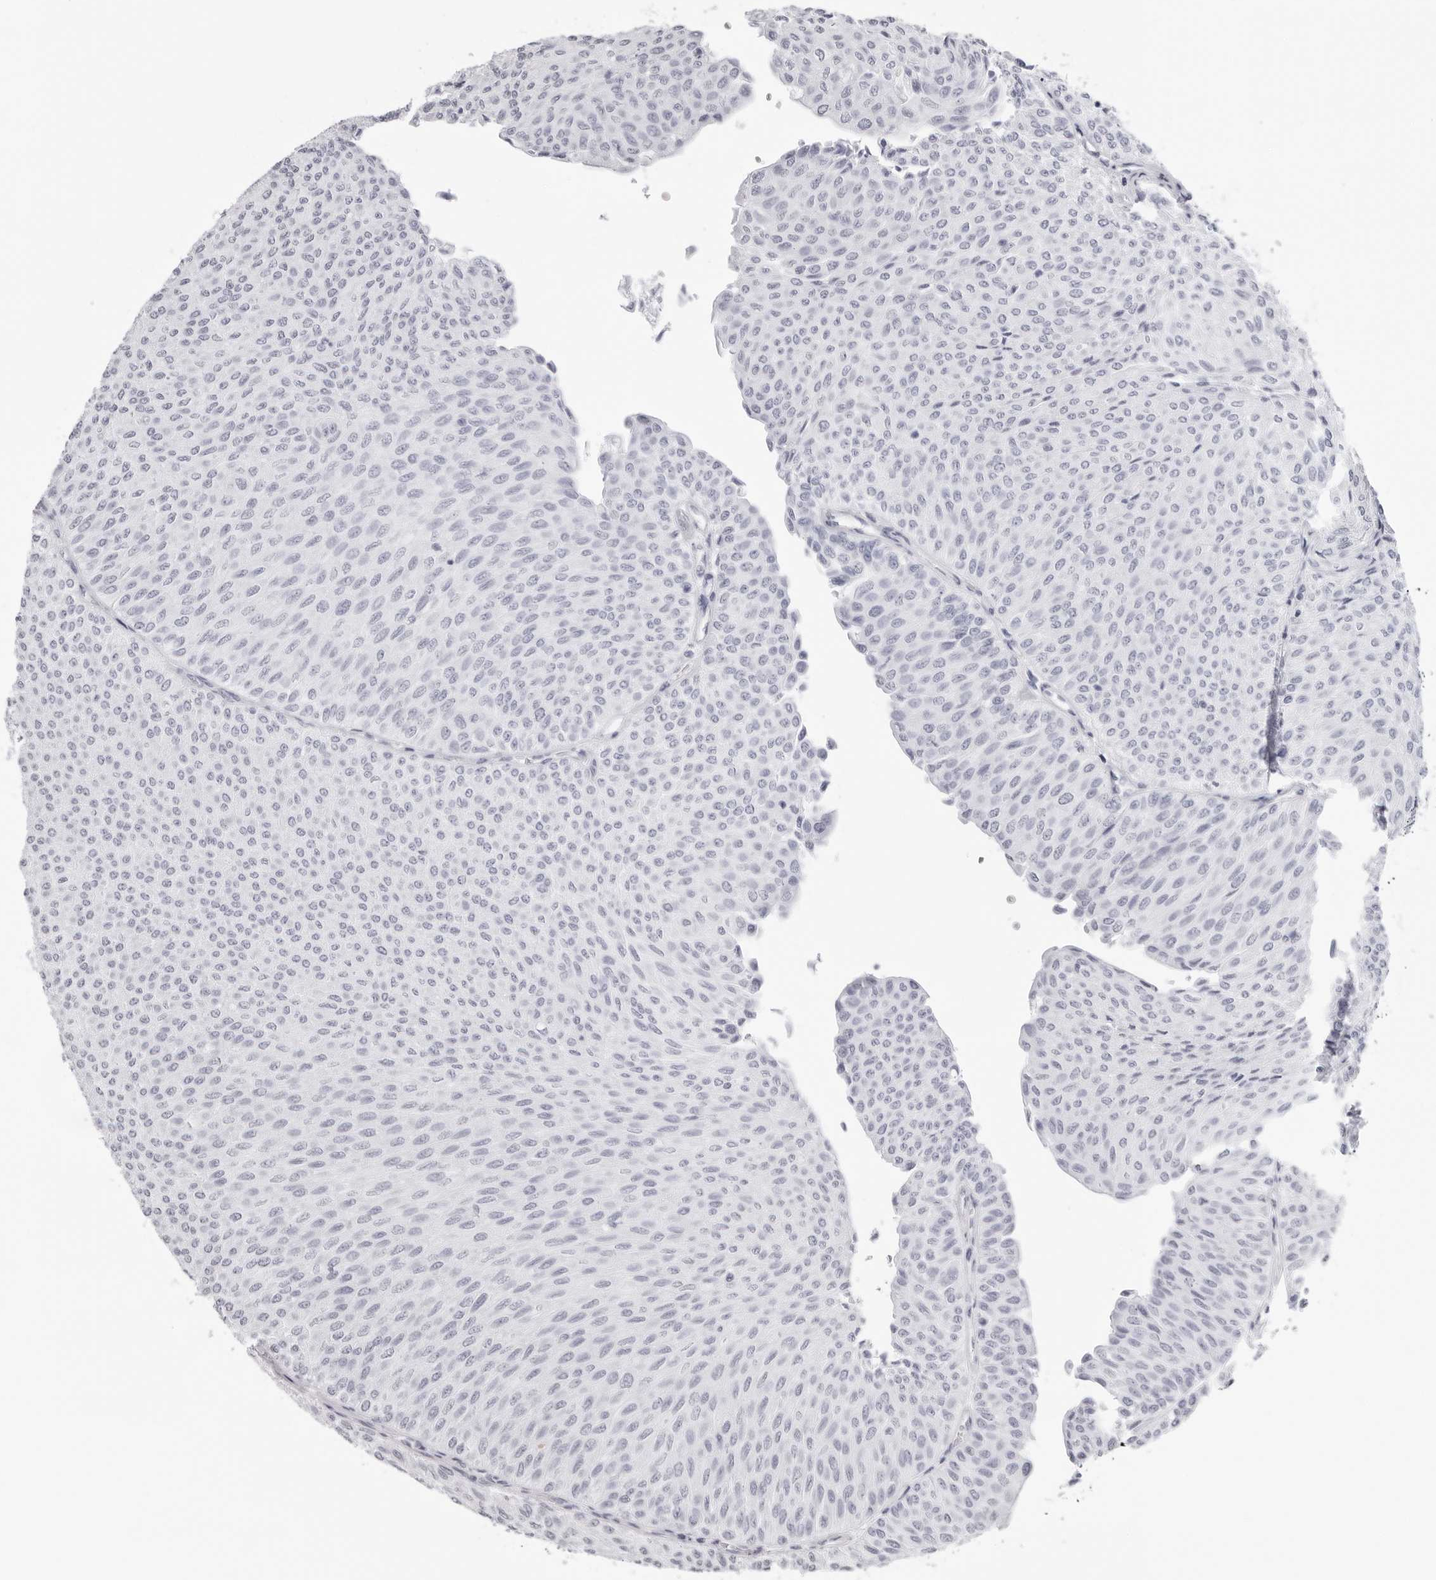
{"staining": {"intensity": "negative", "quantity": "none", "location": "none"}, "tissue": "urothelial cancer", "cell_type": "Tumor cells", "image_type": "cancer", "snomed": [{"axis": "morphology", "description": "Urothelial carcinoma, Low grade"}, {"axis": "topography", "description": "Urinary bladder"}], "caption": "Photomicrograph shows no significant protein staining in tumor cells of urothelial cancer.", "gene": "INSL3", "patient": {"sex": "male", "age": 78}}